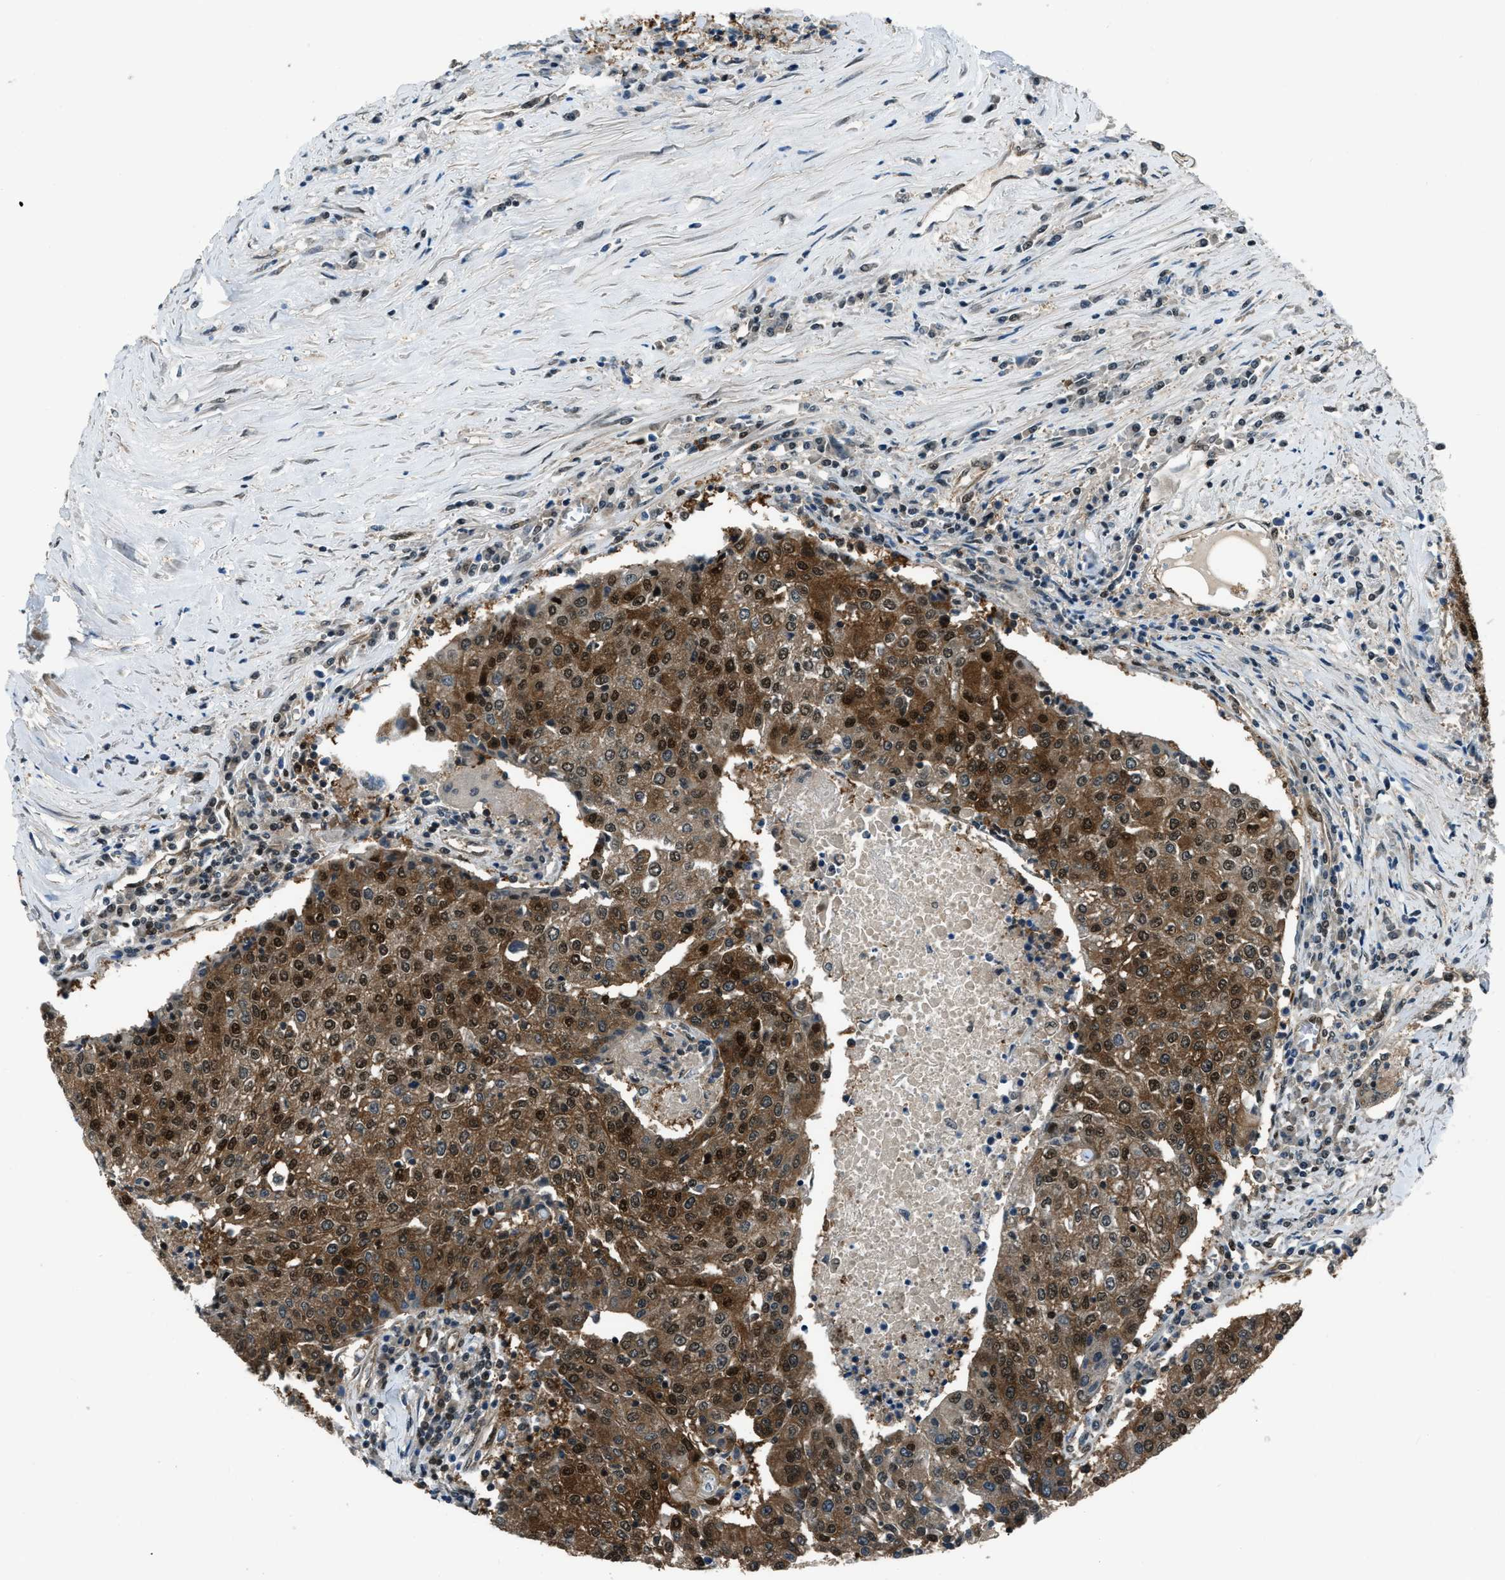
{"staining": {"intensity": "strong", "quantity": ">75%", "location": "cytoplasmic/membranous,nuclear"}, "tissue": "urothelial cancer", "cell_type": "Tumor cells", "image_type": "cancer", "snomed": [{"axis": "morphology", "description": "Urothelial carcinoma, High grade"}, {"axis": "topography", "description": "Urinary bladder"}], "caption": "Immunohistochemical staining of high-grade urothelial carcinoma exhibits strong cytoplasmic/membranous and nuclear protein staining in about >75% of tumor cells.", "gene": "NUDCD3", "patient": {"sex": "female", "age": 85}}